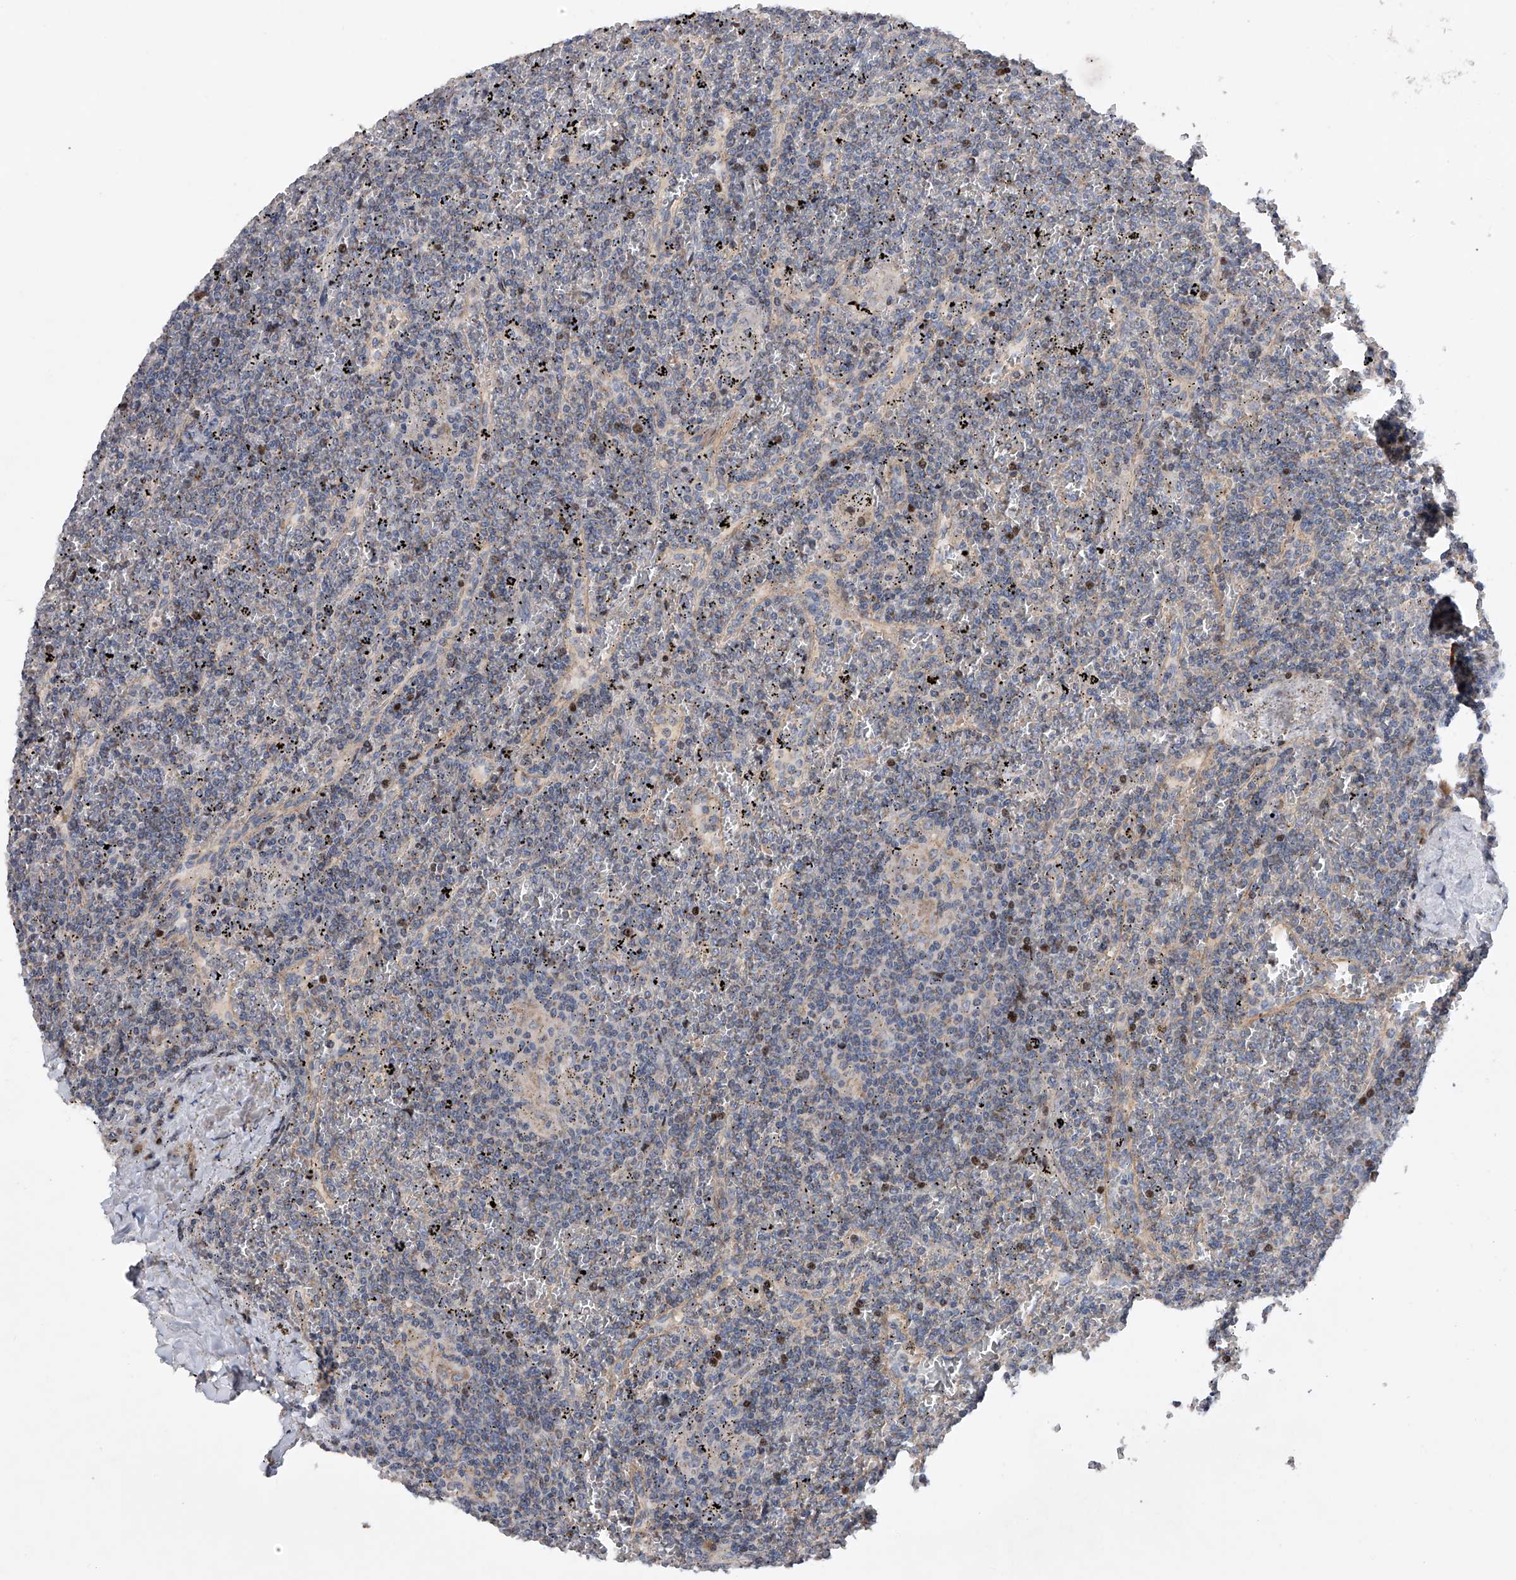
{"staining": {"intensity": "negative", "quantity": "none", "location": "none"}, "tissue": "lymphoma", "cell_type": "Tumor cells", "image_type": "cancer", "snomed": [{"axis": "morphology", "description": "Malignant lymphoma, non-Hodgkin's type, Low grade"}, {"axis": "topography", "description": "Spleen"}], "caption": "Immunohistochemical staining of human lymphoma shows no significant expression in tumor cells. (Brightfield microscopy of DAB IHC at high magnification).", "gene": "CDH12", "patient": {"sex": "female", "age": 19}}